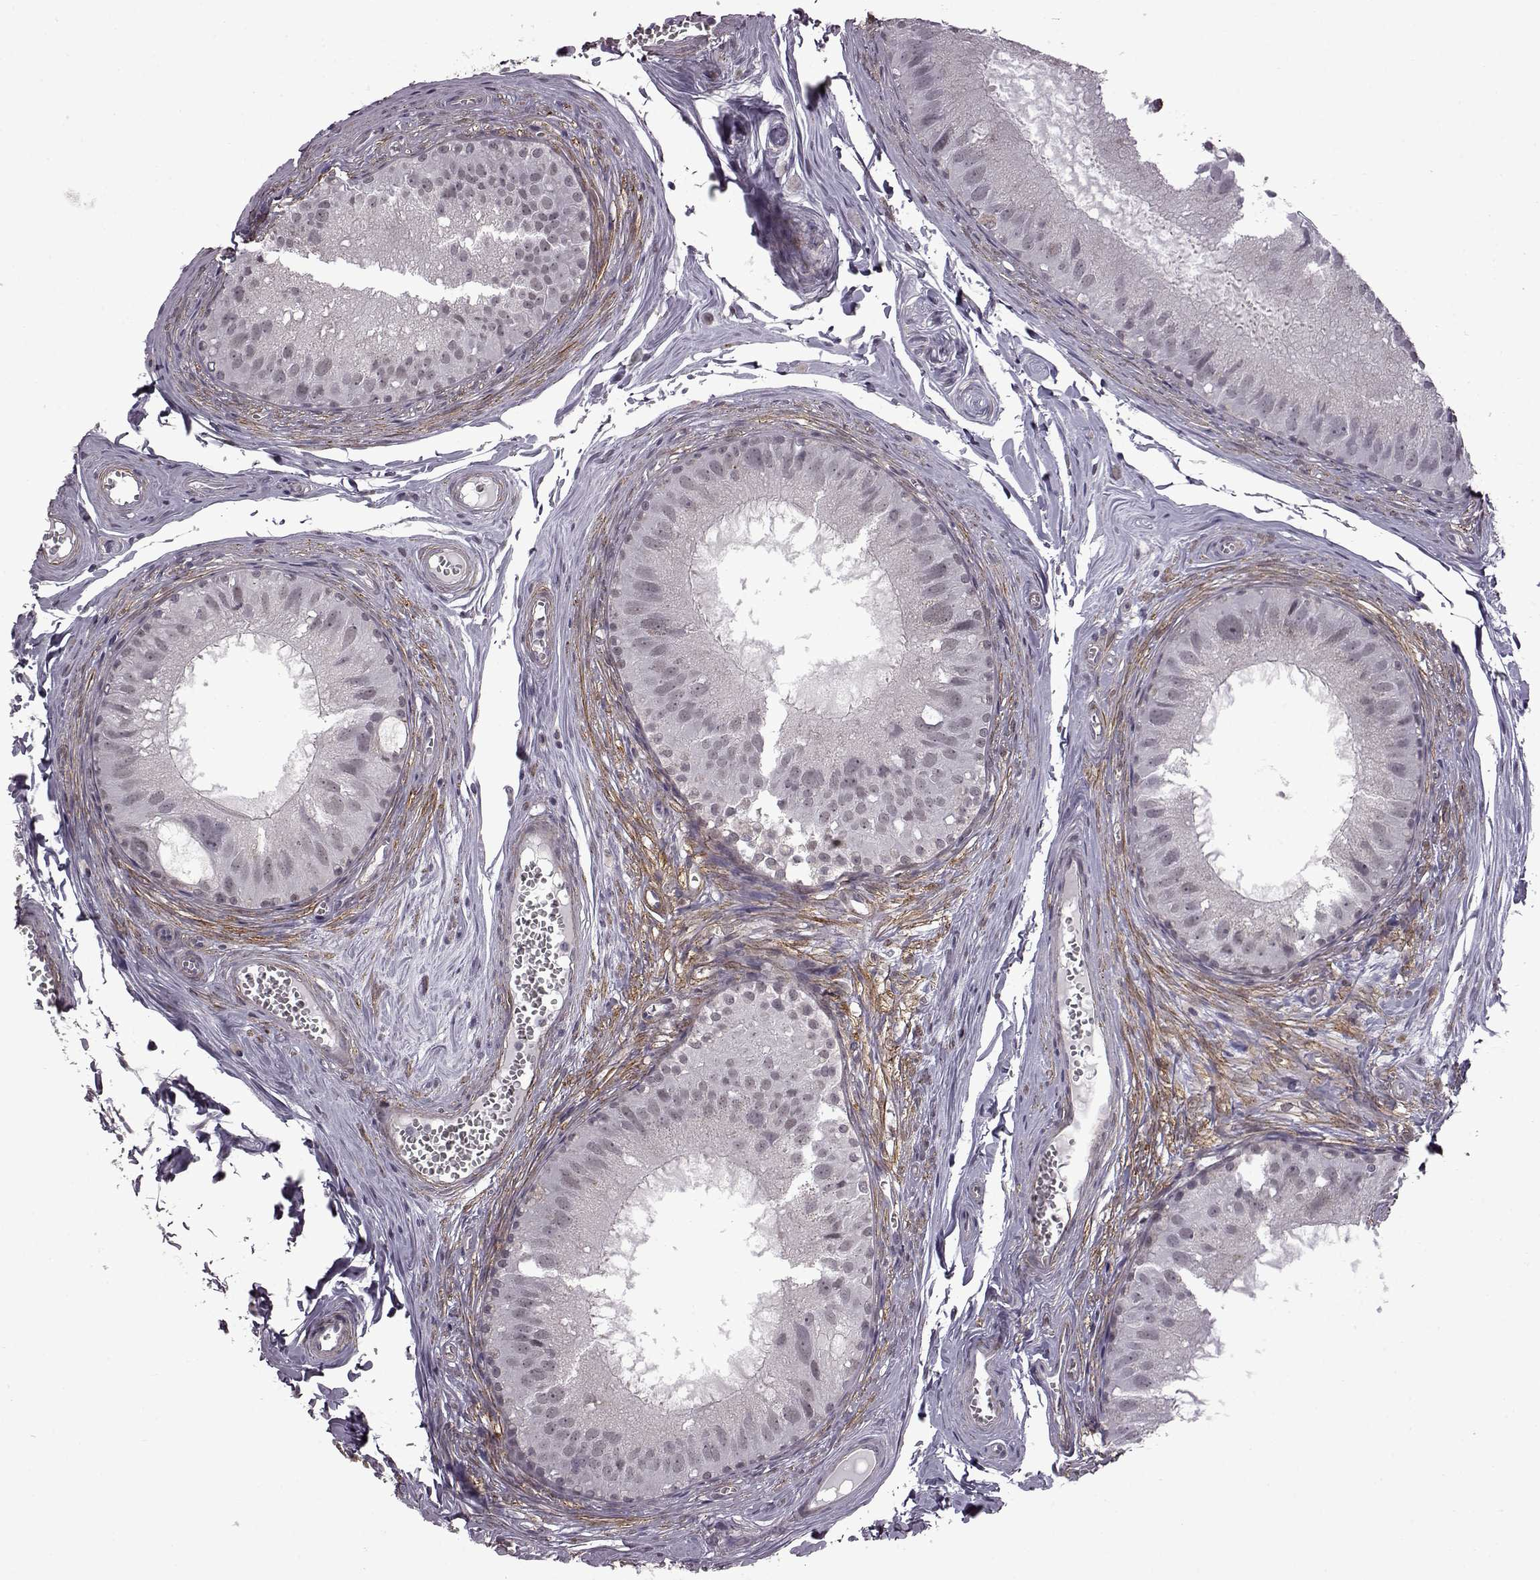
{"staining": {"intensity": "negative", "quantity": "none", "location": "none"}, "tissue": "epididymis", "cell_type": "Glandular cells", "image_type": "normal", "snomed": [{"axis": "morphology", "description": "Normal tissue, NOS"}, {"axis": "topography", "description": "Epididymis"}], "caption": "Protein analysis of unremarkable epididymis displays no significant staining in glandular cells. Brightfield microscopy of immunohistochemistry stained with DAB (3,3'-diaminobenzidine) (brown) and hematoxylin (blue), captured at high magnification.", "gene": "SYNPO2", "patient": {"sex": "male", "age": 45}}